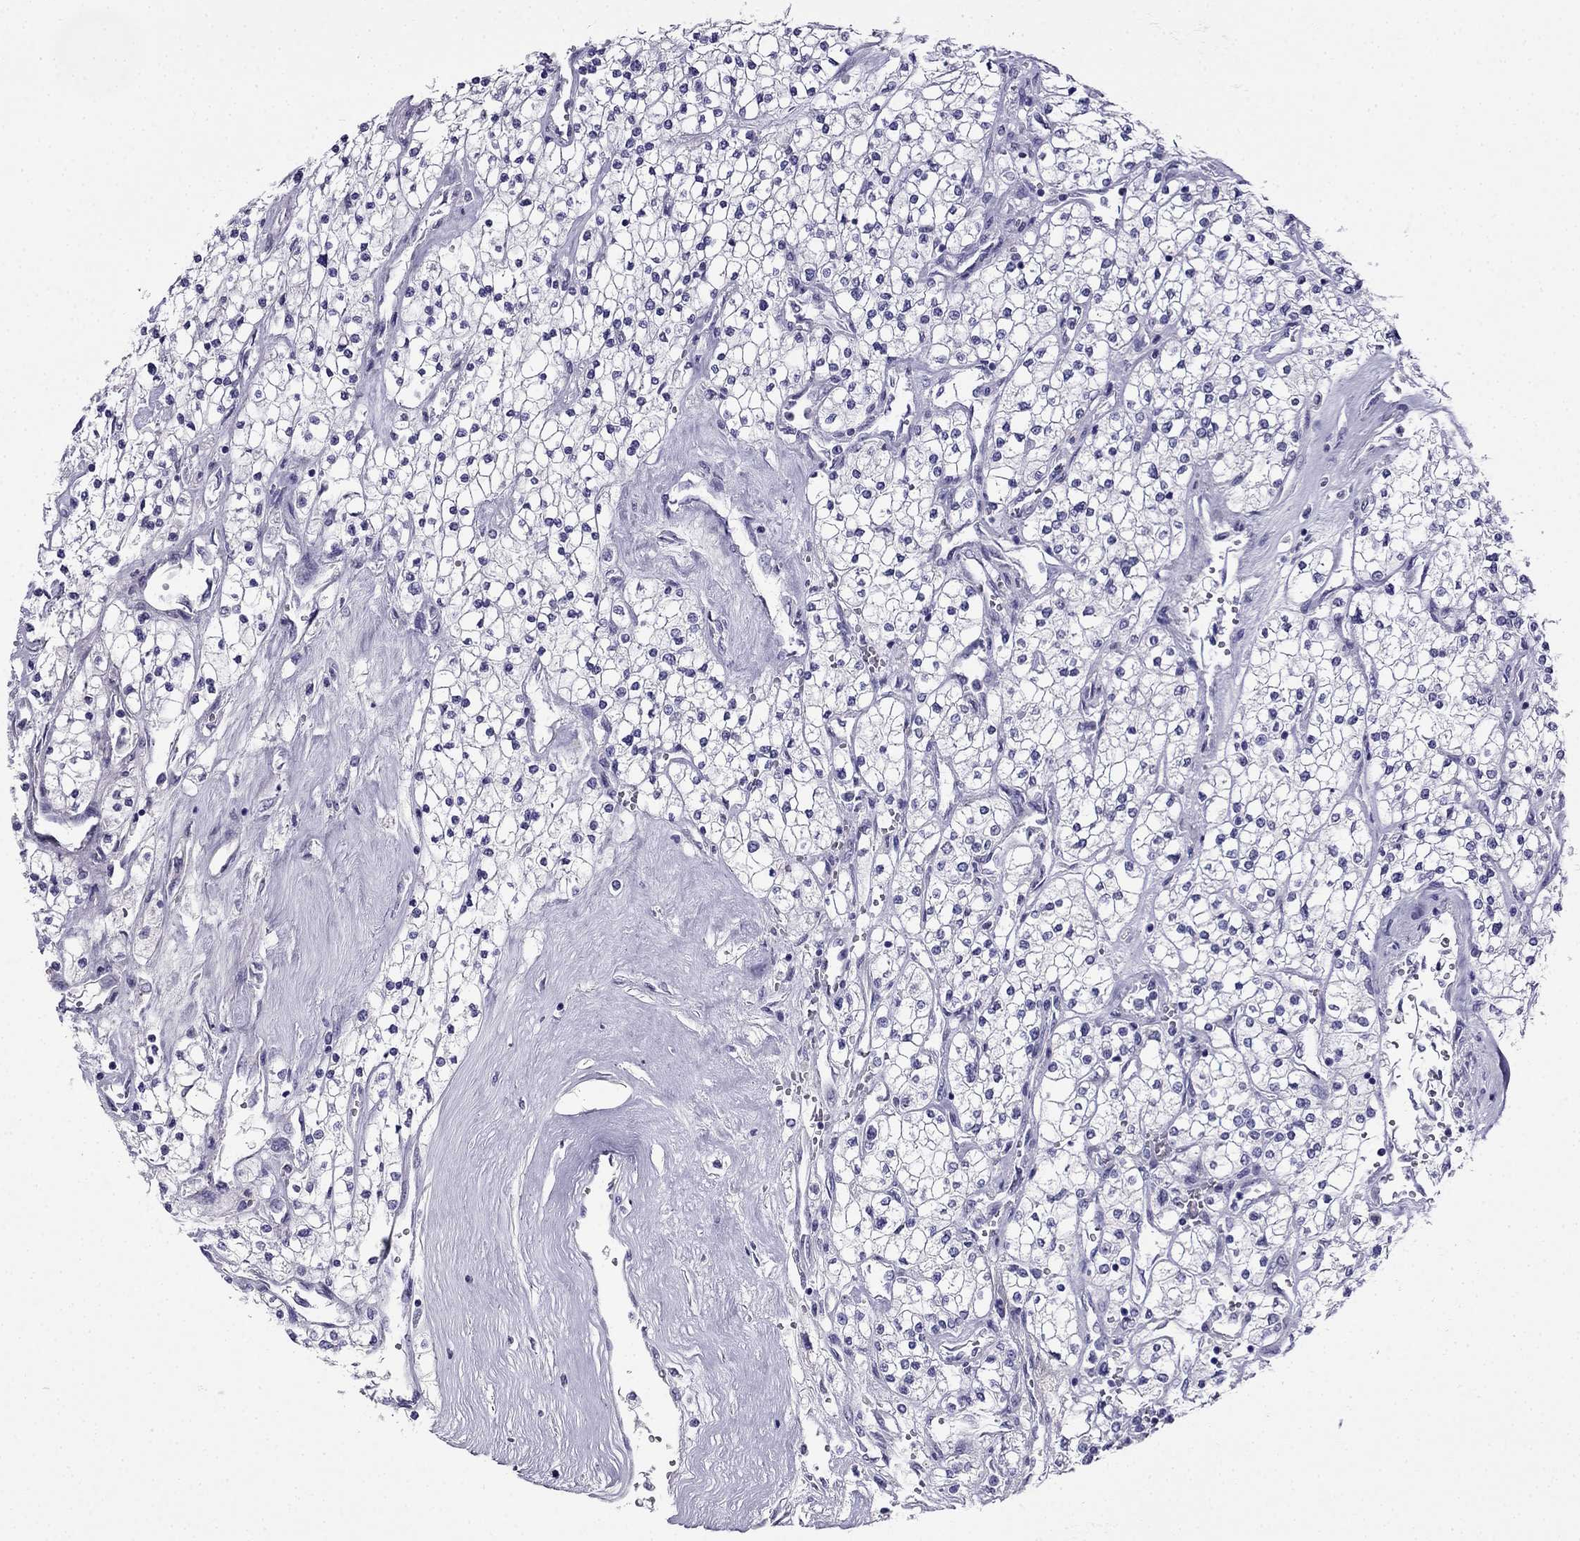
{"staining": {"intensity": "negative", "quantity": "none", "location": "none"}, "tissue": "renal cancer", "cell_type": "Tumor cells", "image_type": "cancer", "snomed": [{"axis": "morphology", "description": "Adenocarcinoma, NOS"}, {"axis": "topography", "description": "Kidney"}], "caption": "The image exhibits no significant staining in tumor cells of renal cancer (adenocarcinoma). (Brightfield microscopy of DAB immunohistochemistry at high magnification).", "gene": "CDHR4", "patient": {"sex": "male", "age": 80}}